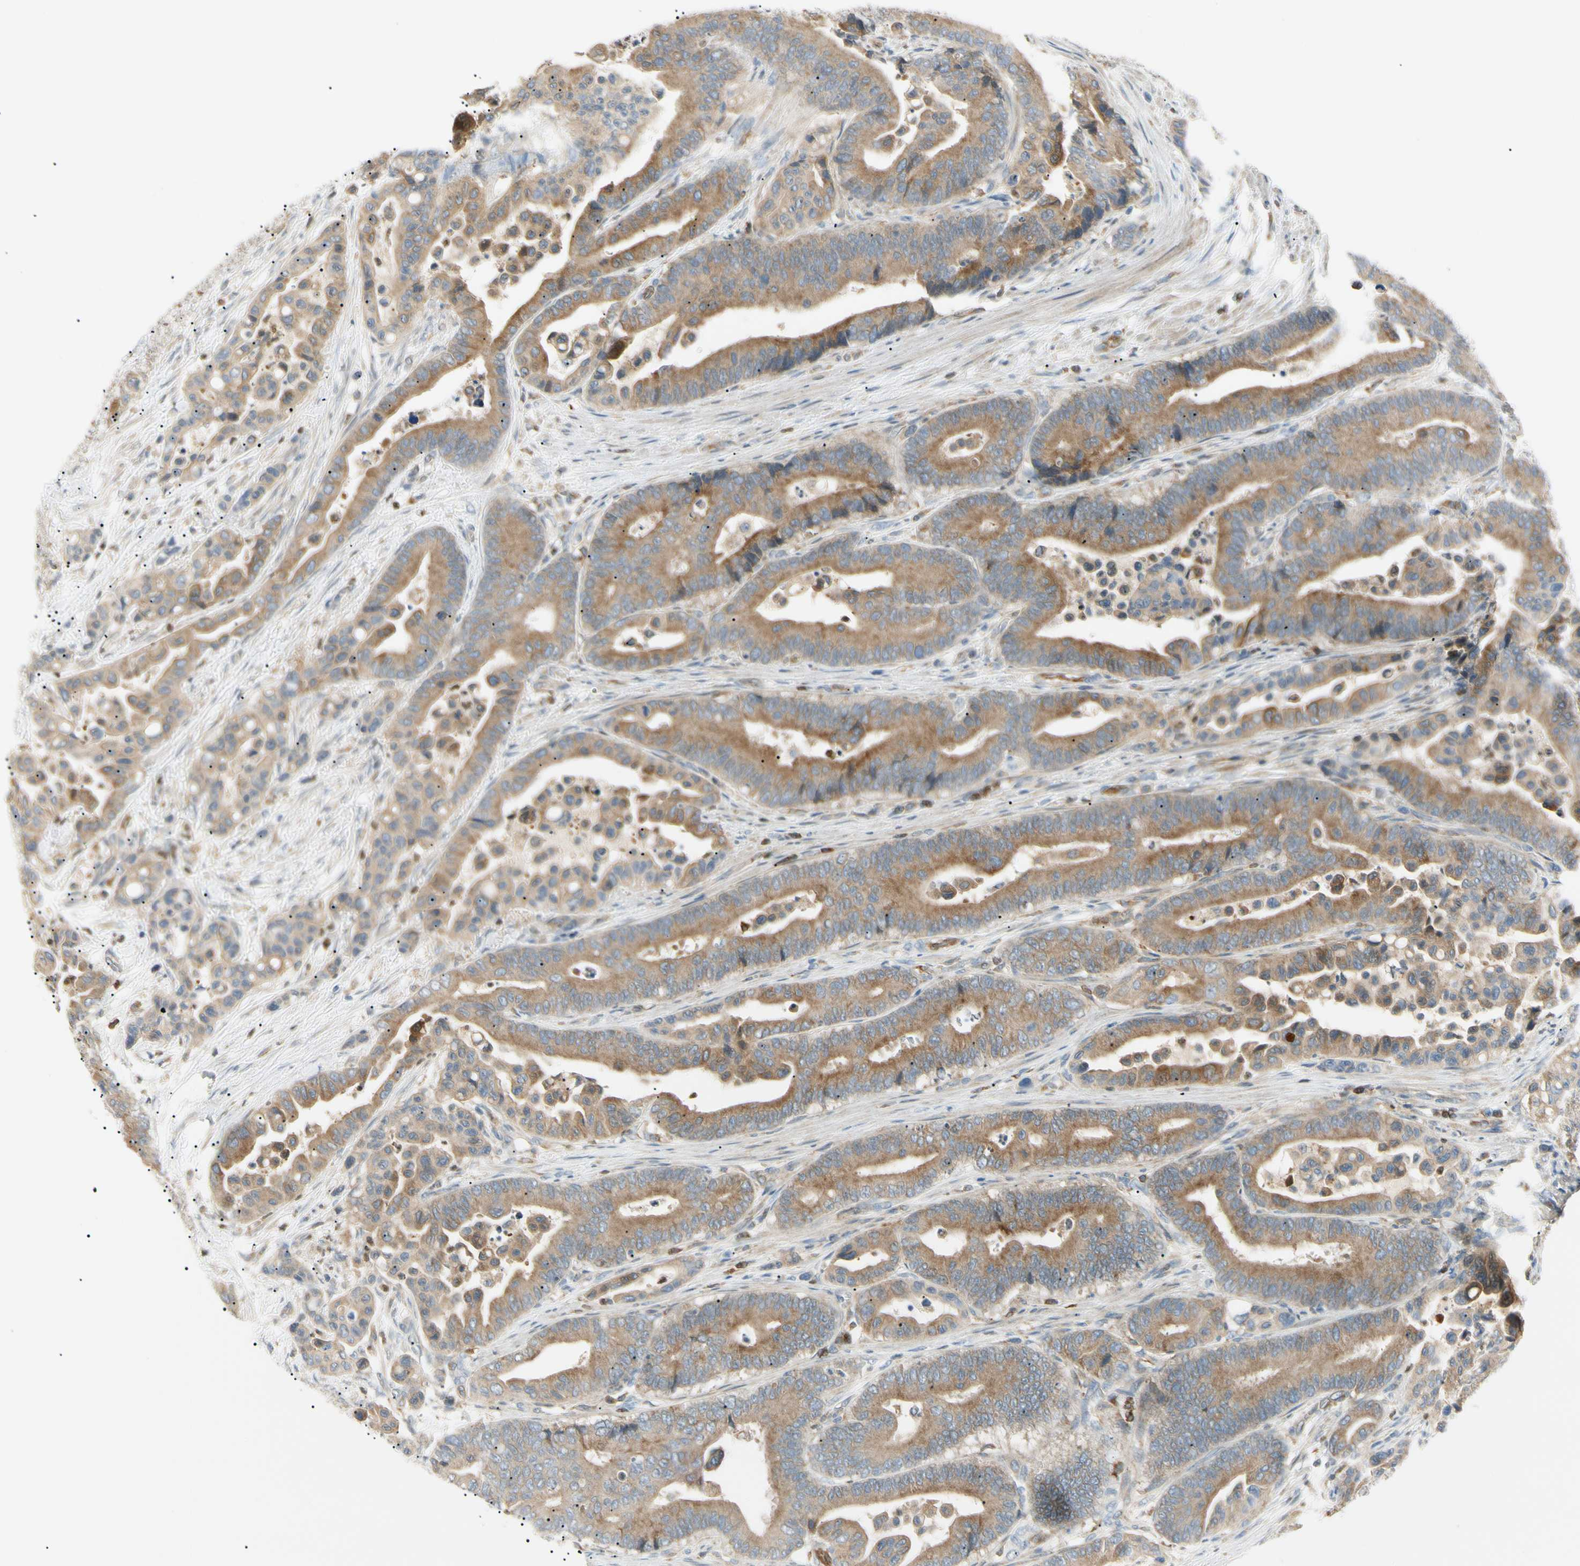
{"staining": {"intensity": "moderate", "quantity": ">75%", "location": "cytoplasmic/membranous"}, "tissue": "colorectal cancer", "cell_type": "Tumor cells", "image_type": "cancer", "snomed": [{"axis": "morphology", "description": "Normal tissue, NOS"}, {"axis": "morphology", "description": "Adenocarcinoma, NOS"}, {"axis": "topography", "description": "Colon"}], "caption": "Human colorectal cancer stained with a brown dye displays moderate cytoplasmic/membranous positive positivity in about >75% of tumor cells.", "gene": "LPCAT2", "patient": {"sex": "male", "age": 82}}